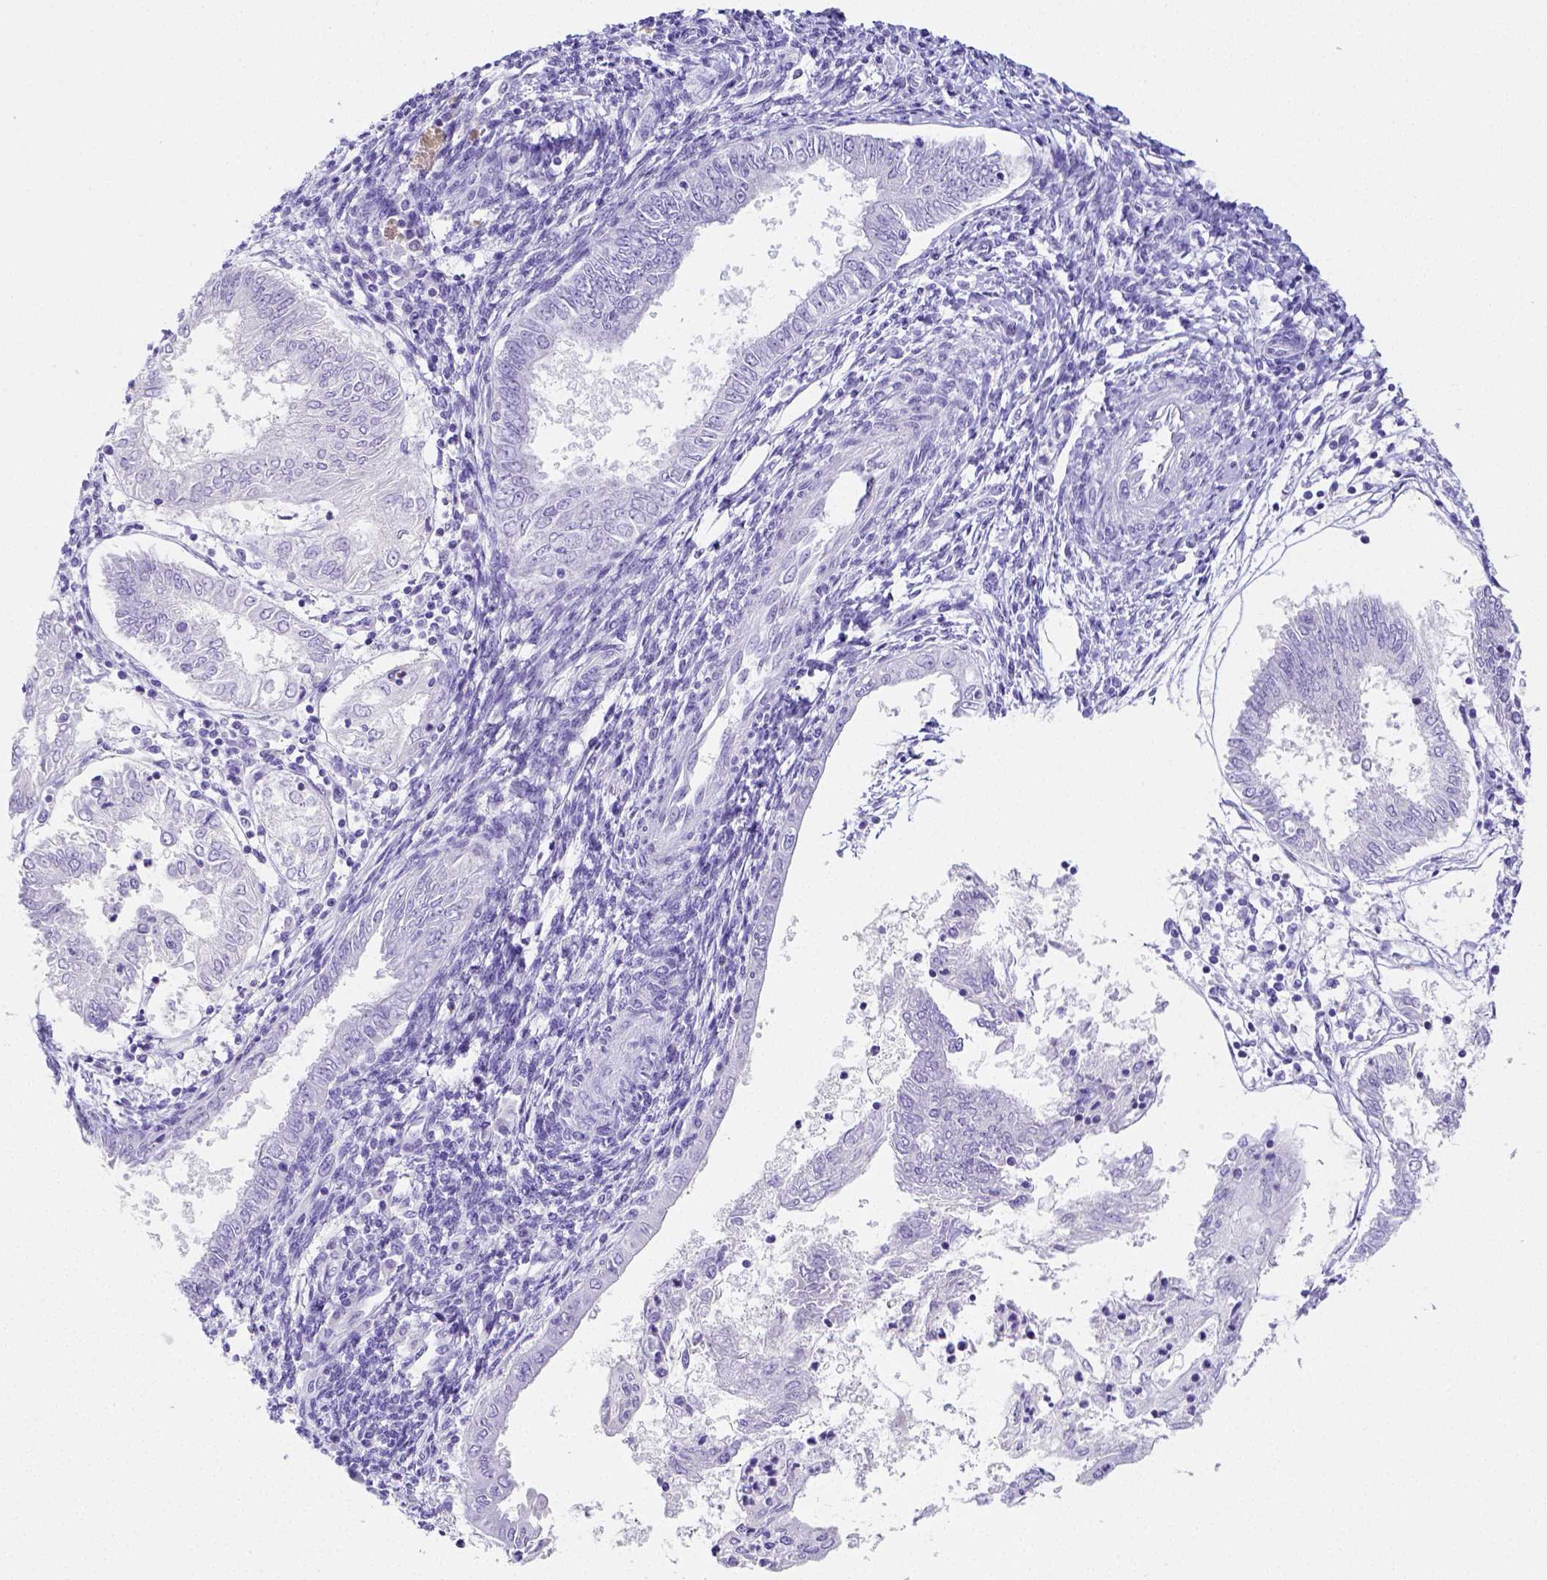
{"staining": {"intensity": "negative", "quantity": "none", "location": "none"}, "tissue": "endometrial cancer", "cell_type": "Tumor cells", "image_type": "cancer", "snomed": [{"axis": "morphology", "description": "Adenocarcinoma, NOS"}, {"axis": "topography", "description": "Endometrium"}], "caption": "This is an immunohistochemistry photomicrograph of human endometrial cancer. There is no positivity in tumor cells.", "gene": "ARHGAP36", "patient": {"sex": "female", "age": 68}}